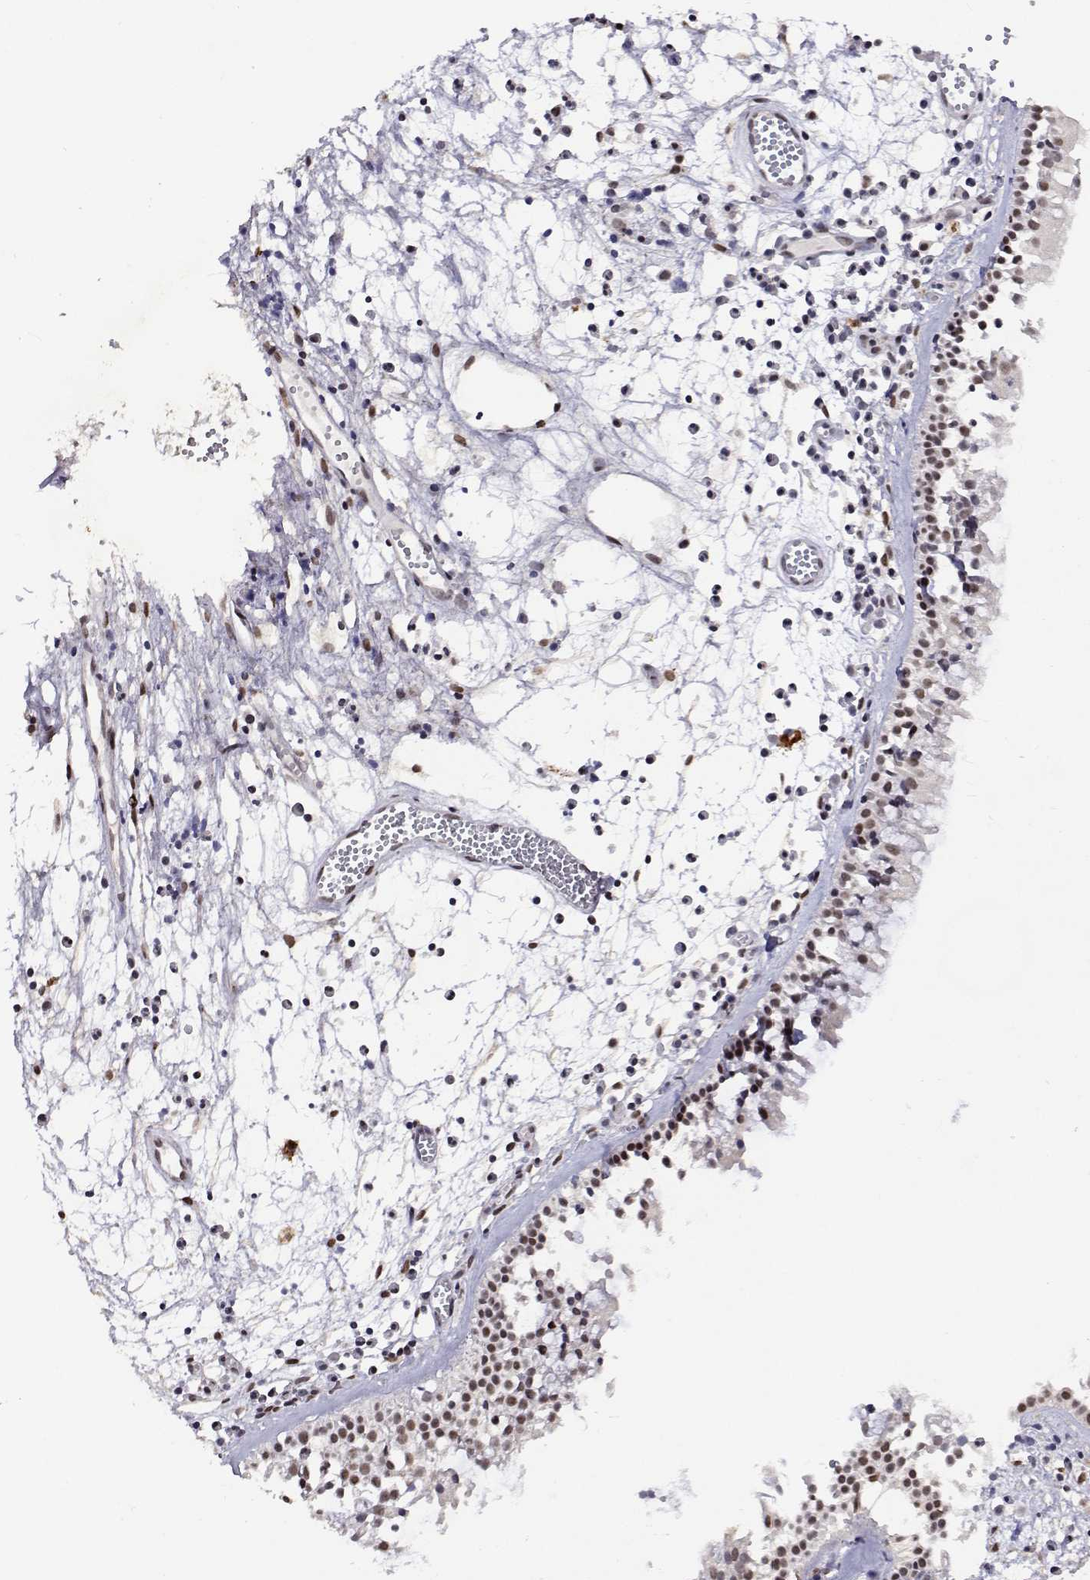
{"staining": {"intensity": "moderate", "quantity": ">75%", "location": "nuclear"}, "tissue": "nasopharynx", "cell_type": "Respiratory epithelial cells", "image_type": "normal", "snomed": [{"axis": "morphology", "description": "Normal tissue, NOS"}, {"axis": "topography", "description": "Nasopharynx"}], "caption": "The immunohistochemical stain highlights moderate nuclear staining in respiratory epithelial cells of benign nasopharynx.", "gene": "HNRNPA0", "patient": {"sex": "female", "age": 52}}